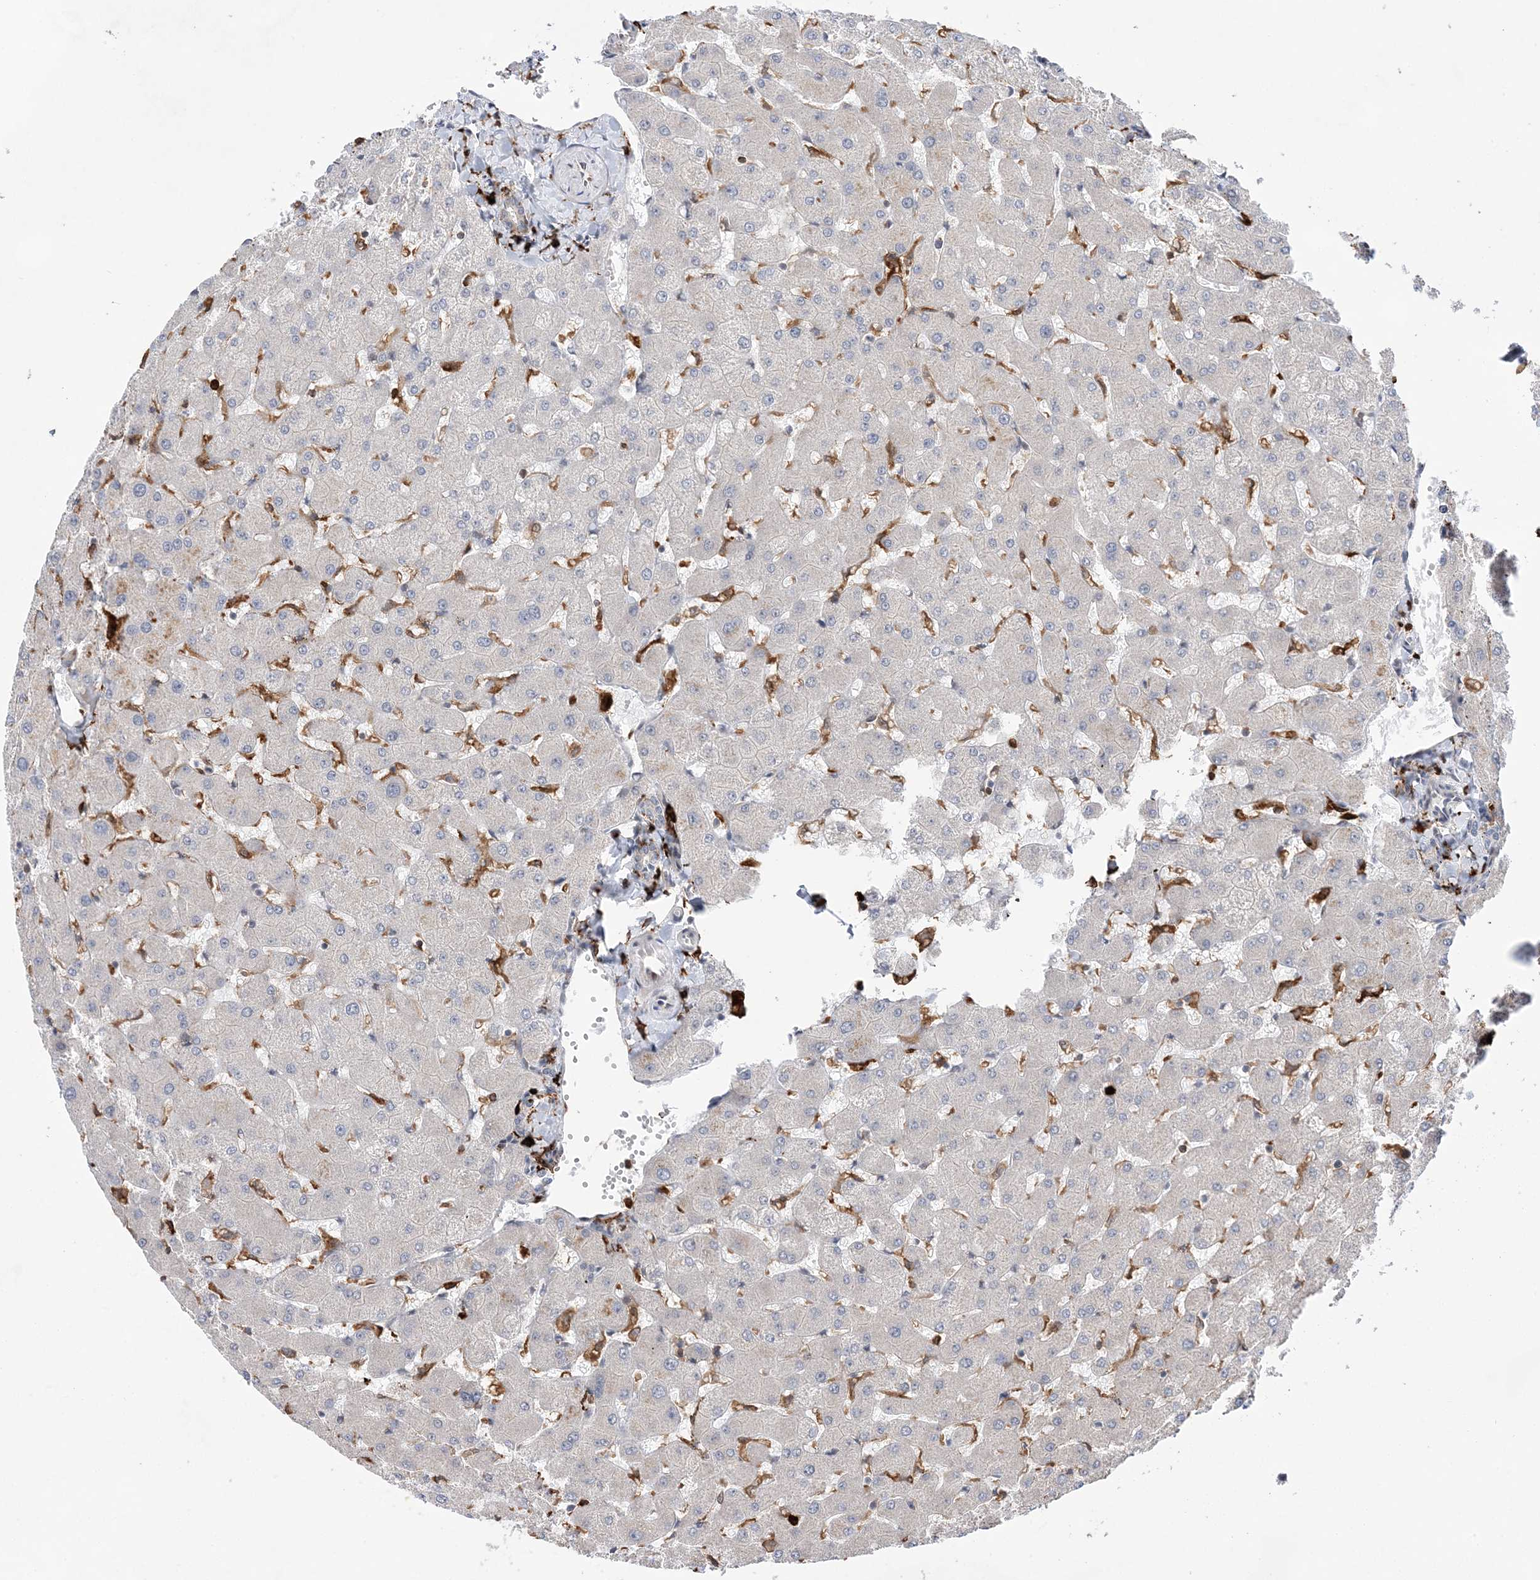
{"staining": {"intensity": "weak", "quantity": ">75%", "location": "cytoplasmic/membranous"}, "tissue": "liver", "cell_type": "Cholangiocytes", "image_type": "normal", "snomed": [{"axis": "morphology", "description": "Normal tissue, NOS"}, {"axis": "topography", "description": "Liver"}], "caption": "A micrograph of liver stained for a protein exhibits weak cytoplasmic/membranous brown staining in cholangiocytes.", "gene": "ANAPC15", "patient": {"sex": "female", "age": 63}}